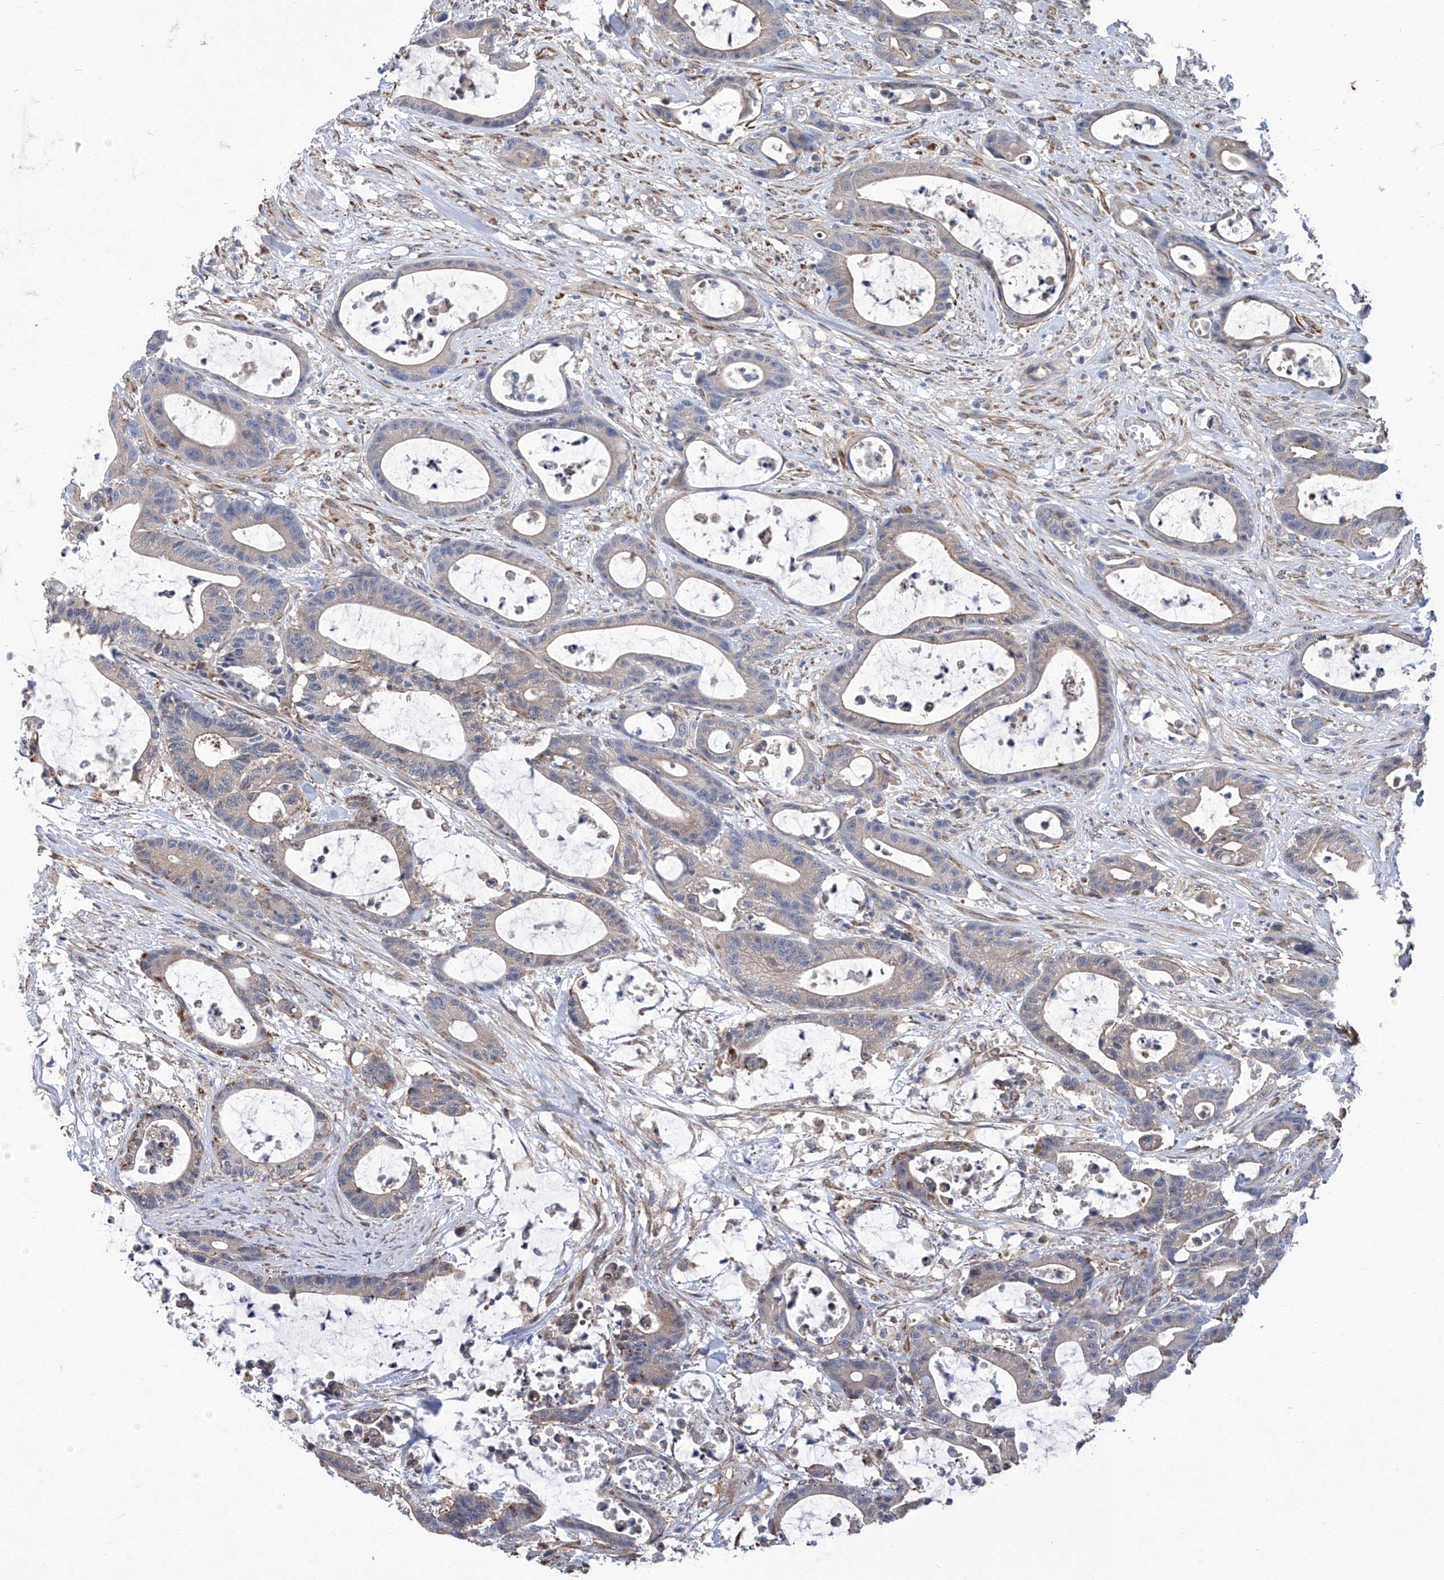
{"staining": {"intensity": "weak", "quantity": "<25%", "location": "cytoplasmic/membranous"}, "tissue": "colorectal cancer", "cell_type": "Tumor cells", "image_type": "cancer", "snomed": [{"axis": "morphology", "description": "Adenocarcinoma, NOS"}, {"axis": "topography", "description": "Colon"}], "caption": "IHC of human adenocarcinoma (colorectal) reveals no staining in tumor cells.", "gene": "SMS", "patient": {"sex": "female", "age": 84}}